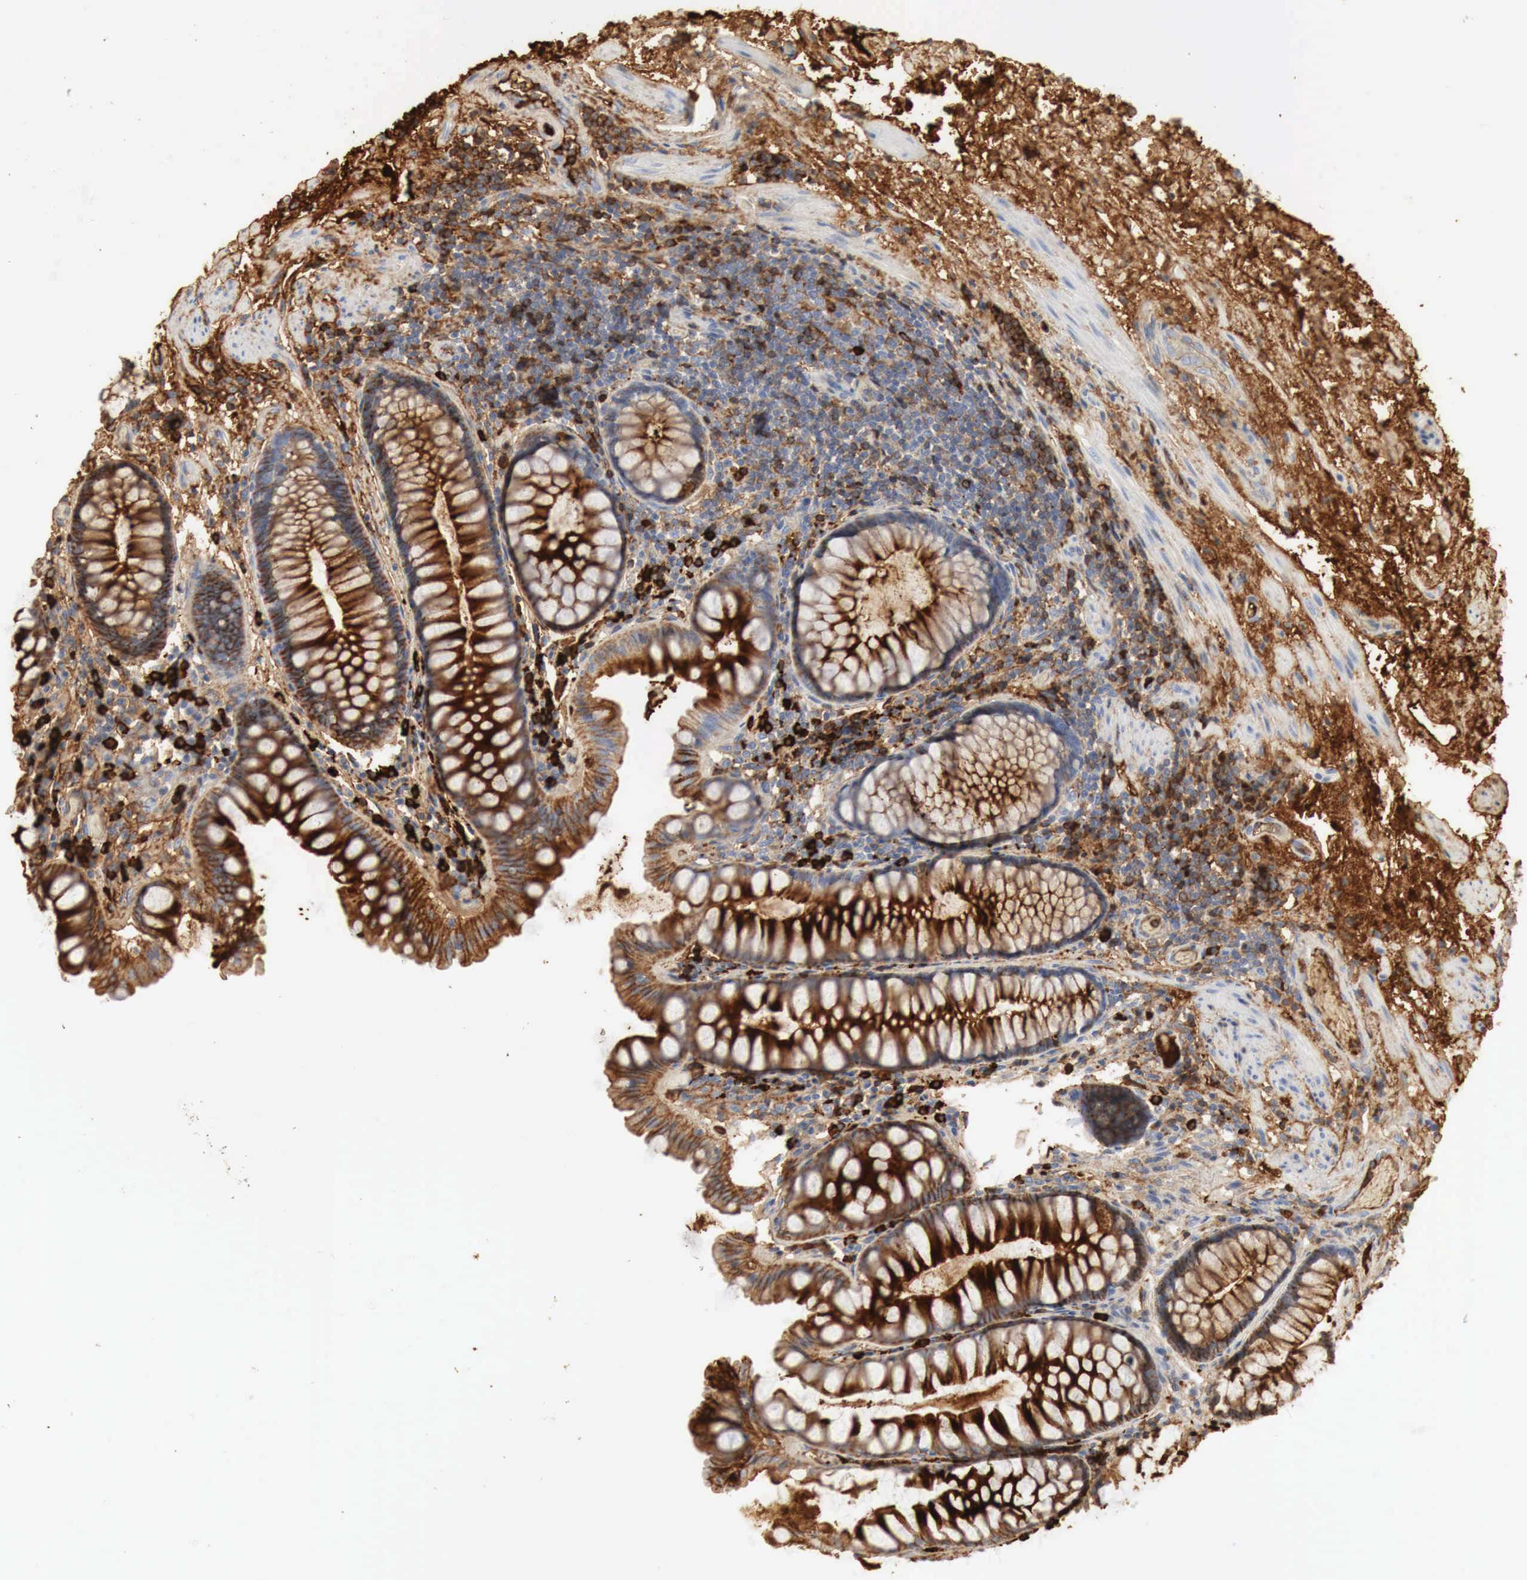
{"staining": {"intensity": "strong", "quantity": ">75%", "location": "cytoplasmic/membranous"}, "tissue": "rectum", "cell_type": "Glandular cells", "image_type": "normal", "snomed": [{"axis": "morphology", "description": "Normal tissue, NOS"}, {"axis": "topography", "description": "Rectum"}], "caption": "Rectum stained with a brown dye displays strong cytoplasmic/membranous positive positivity in approximately >75% of glandular cells.", "gene": "IGLC3", "patient": {"sex": "male", "age": 77}}